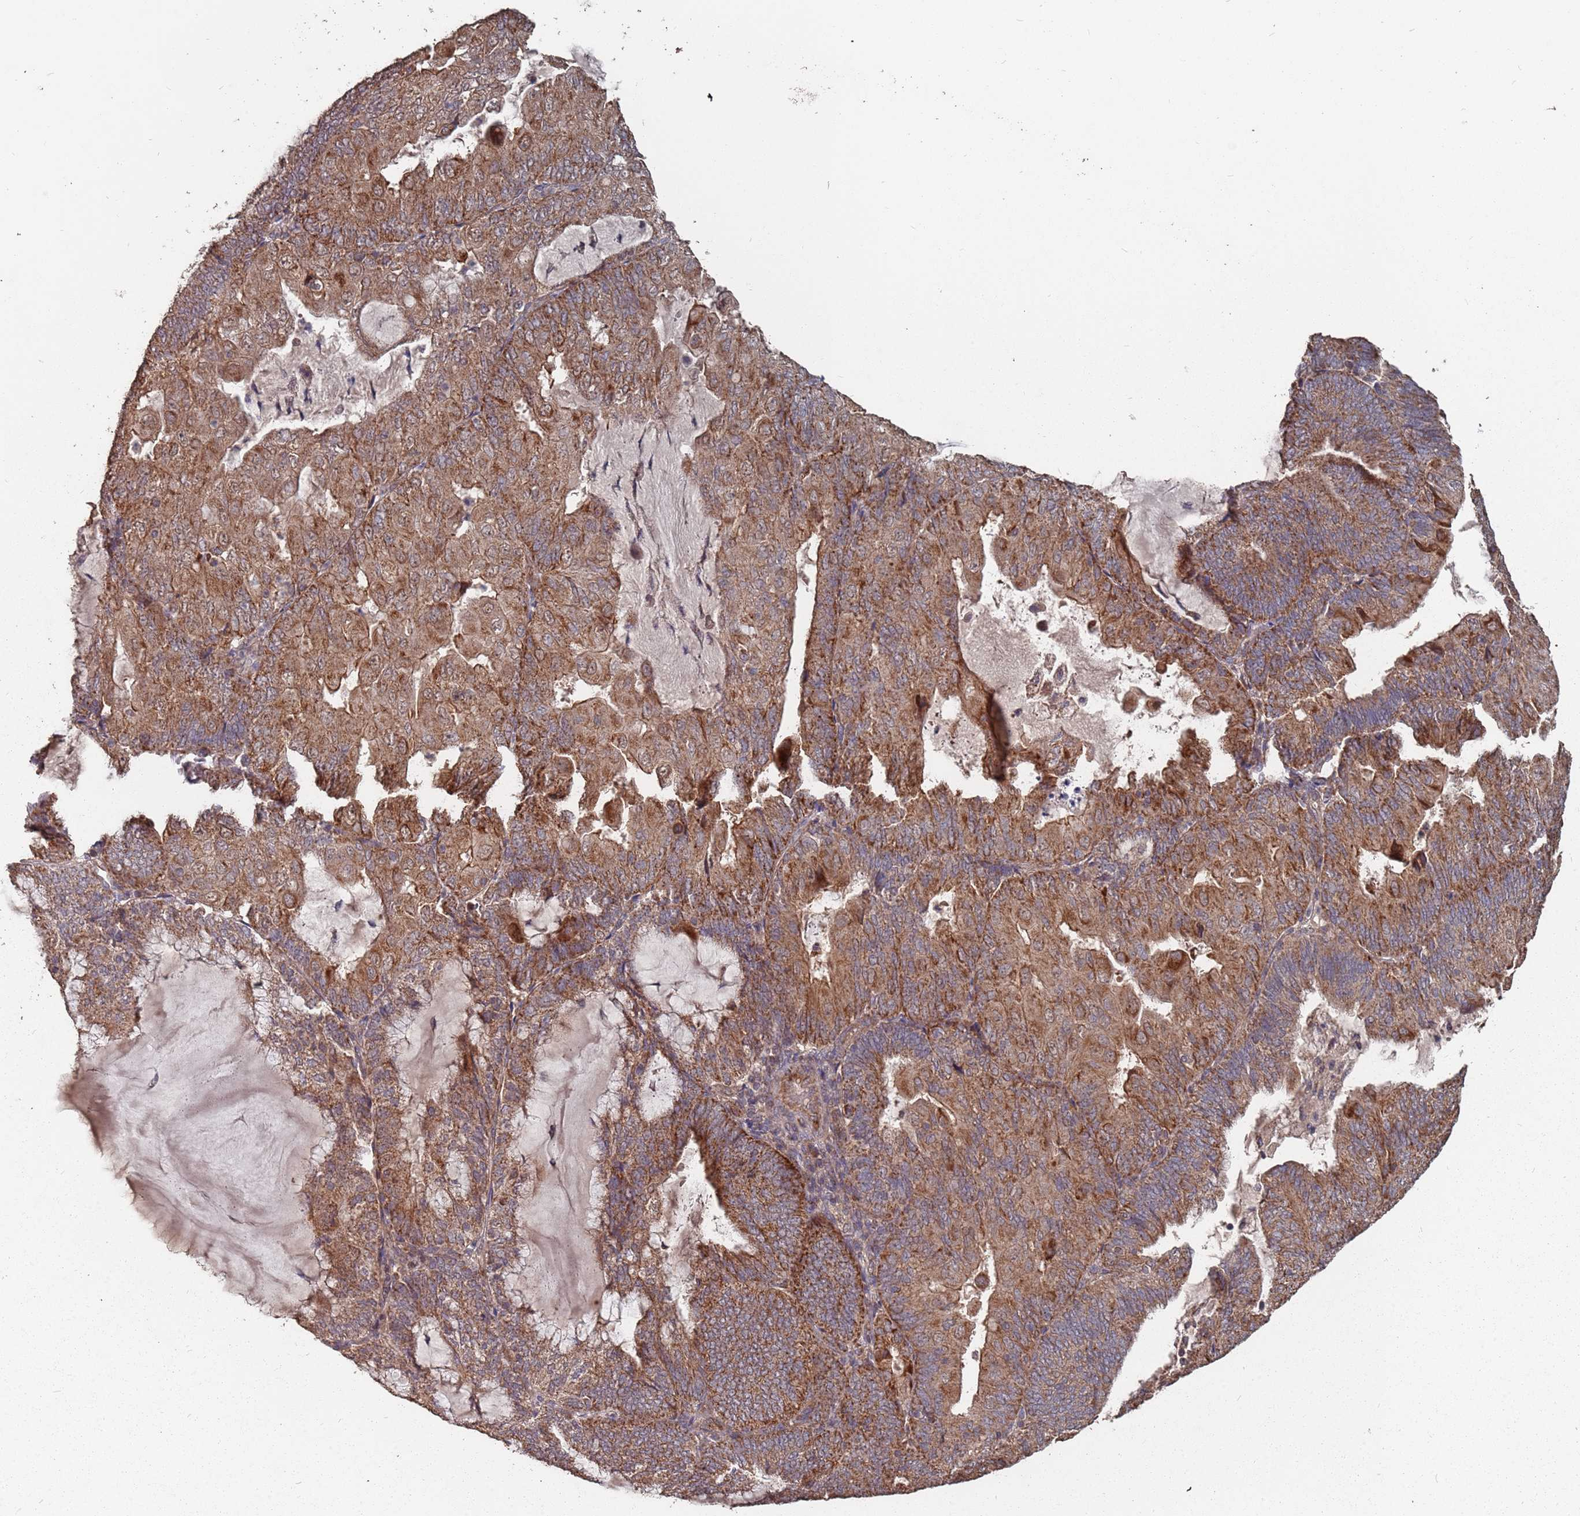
{"staining": {"intensity": "strong", "quantity": ">75%", "location": "cytoplasmic/membranous"}, "tissue": "endometrial cancer", "cell_type": "Tumor cells", "image_type": "cancer", "snomed": [{"axis": "morphology", "description": "Adenocarcinoma, NOS"}, {"axis": "topography", "description": "Endometrium"}], "caption": "Protein expression analysis of endometrial cancer (adenocarcinoma) exhibits strong cytoplasmic/membranous staining in approximately >75% of tumor cells.", "gene": "PRORP", "patient": {"sex": "female", "age": 81}}